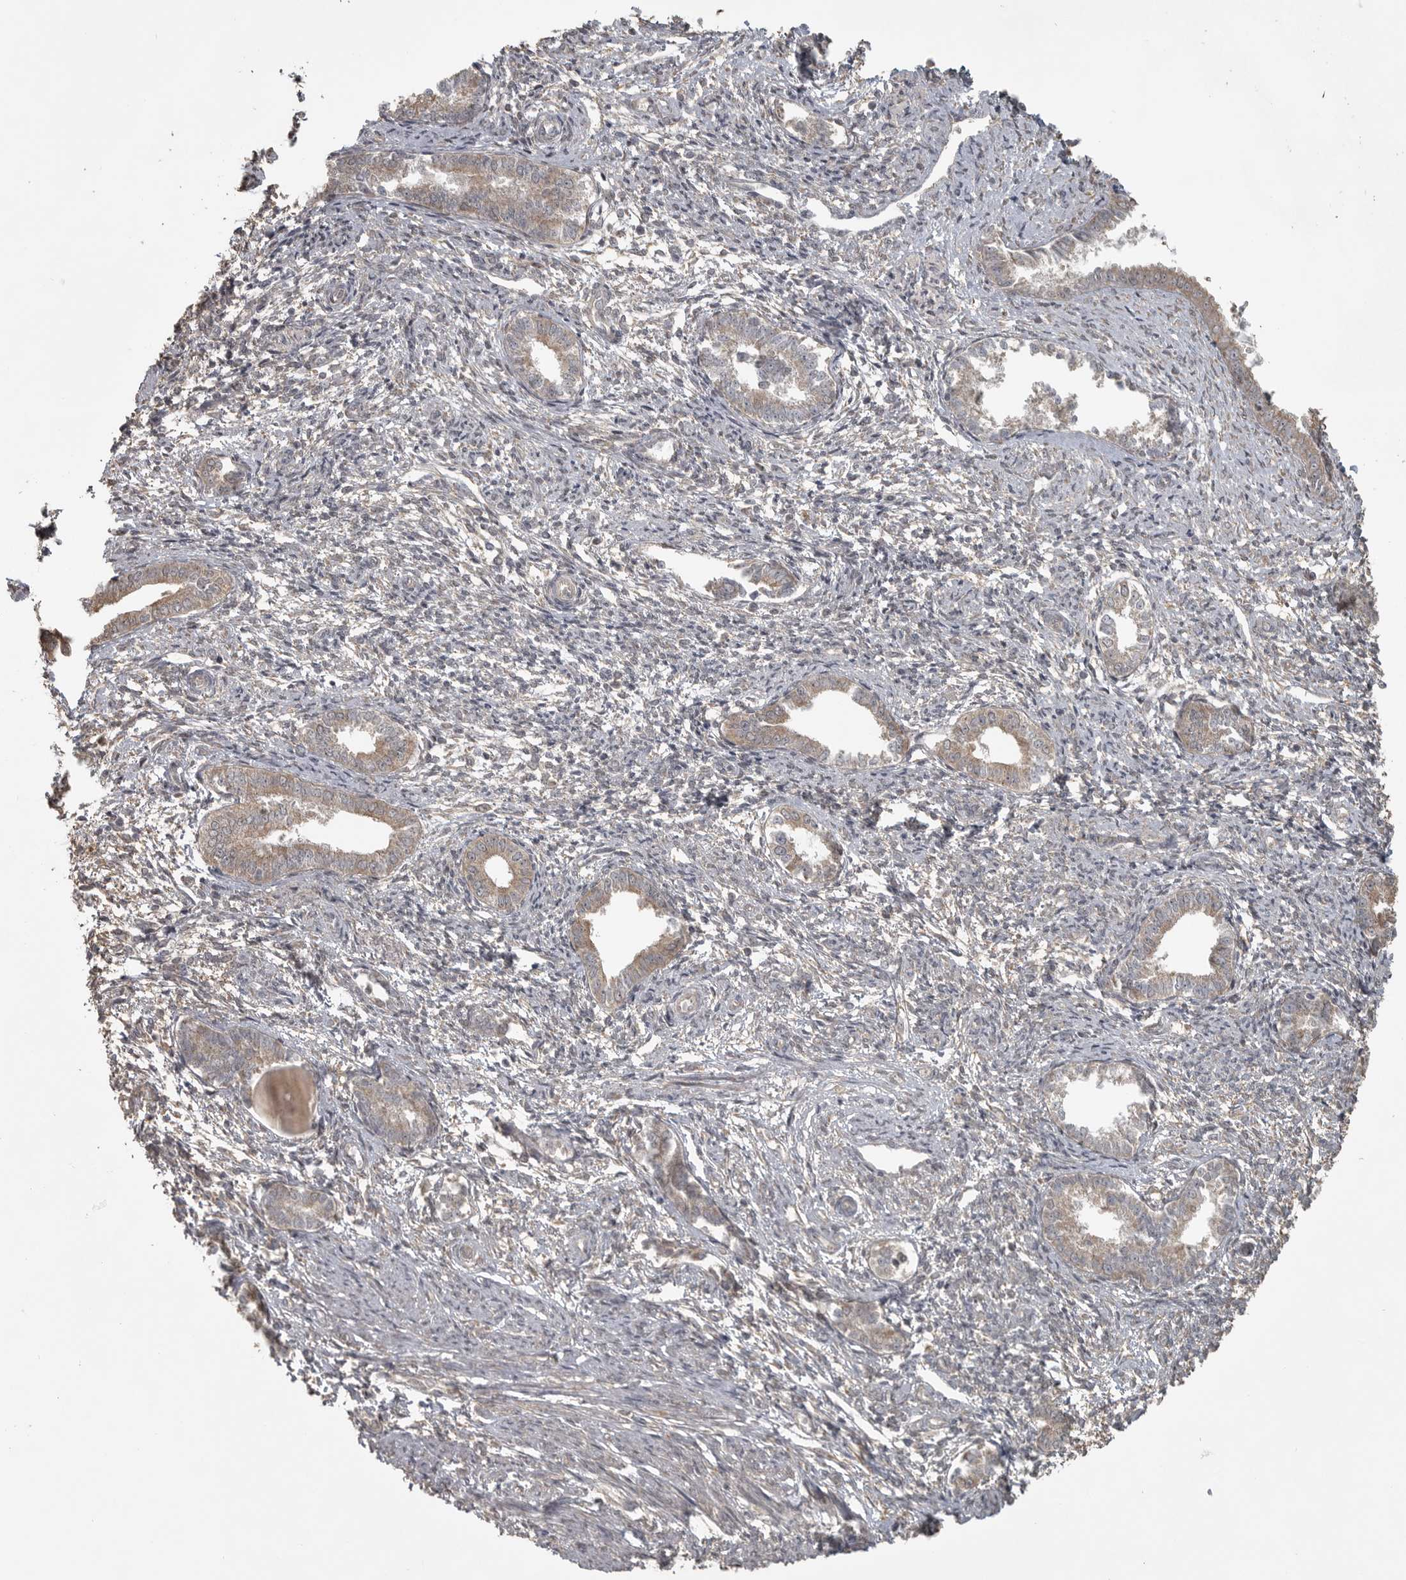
{"staining": {"intensity": "moderate", "quantity": "25%-75%", "location": "cytoplasmic/membranous"}, "tissue": "endometrium", "cell_type": "Cells in endometrial stroma", "image_type": "normal", "snomed": [{"axis": "morphology", "description": "Normal tissue, NOS"}, {"axis": "topography", "description": "Endometrium"}], "caption": "Immunohistochemical staining of unremarkable human endometrium reveals medium levels of moderate cytoplasmic/membranous positivity in about 25%-75% of cells in endometrial stroma. The staining was performed using DAB (3,3'-diaminobenzidine) to visualize the protein expression in brown, while the nuclei were stained in blue with hematoxylin (Magnification: 20x).", "gene": "LLGL1", "patient": {"sex": "female", "age": 56}}